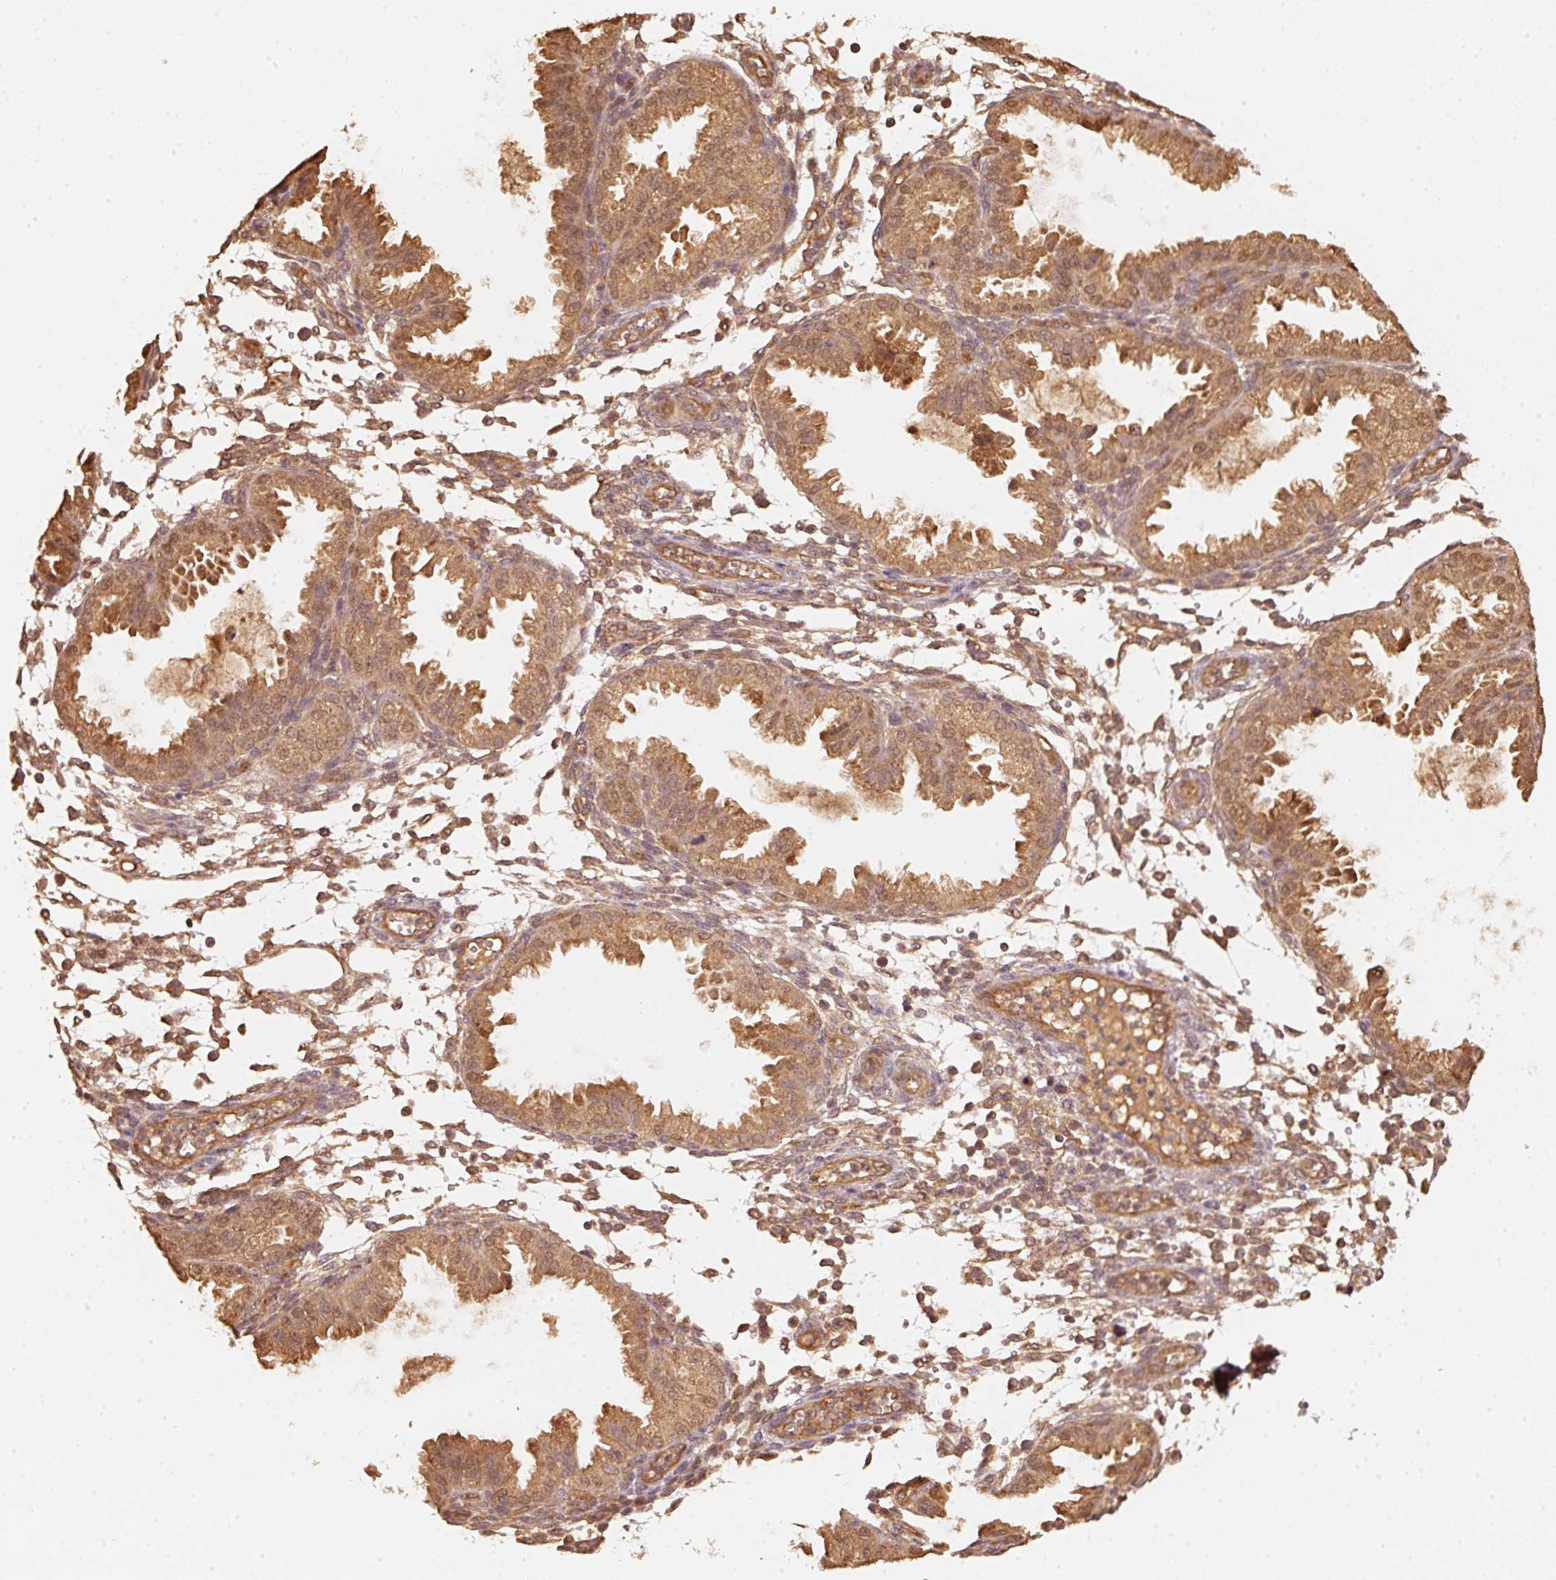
{"staining": {"intensity": "moderate", "quantity": "25%-75%", "location": "cytoplasmic/membranous"}, "tissue": "endometrium", "cell_type": "Cells in endometrial stroma", "image_type": "normal", "snomed": [{"axis": "morphology", "description": "Normal tissue, NOS"}, {"axis": "topography", "description": "Endometrium"}], "caption": "About 25%-75% of cells in endometrial stroma in unremarkable human endometrium demonstrate moderate cytoplasmic/membranous protein positivity as visualized by brown immunohistochemical staining.", "gene": "STAU1", "patient": {"sex": "female", "age": 33}}